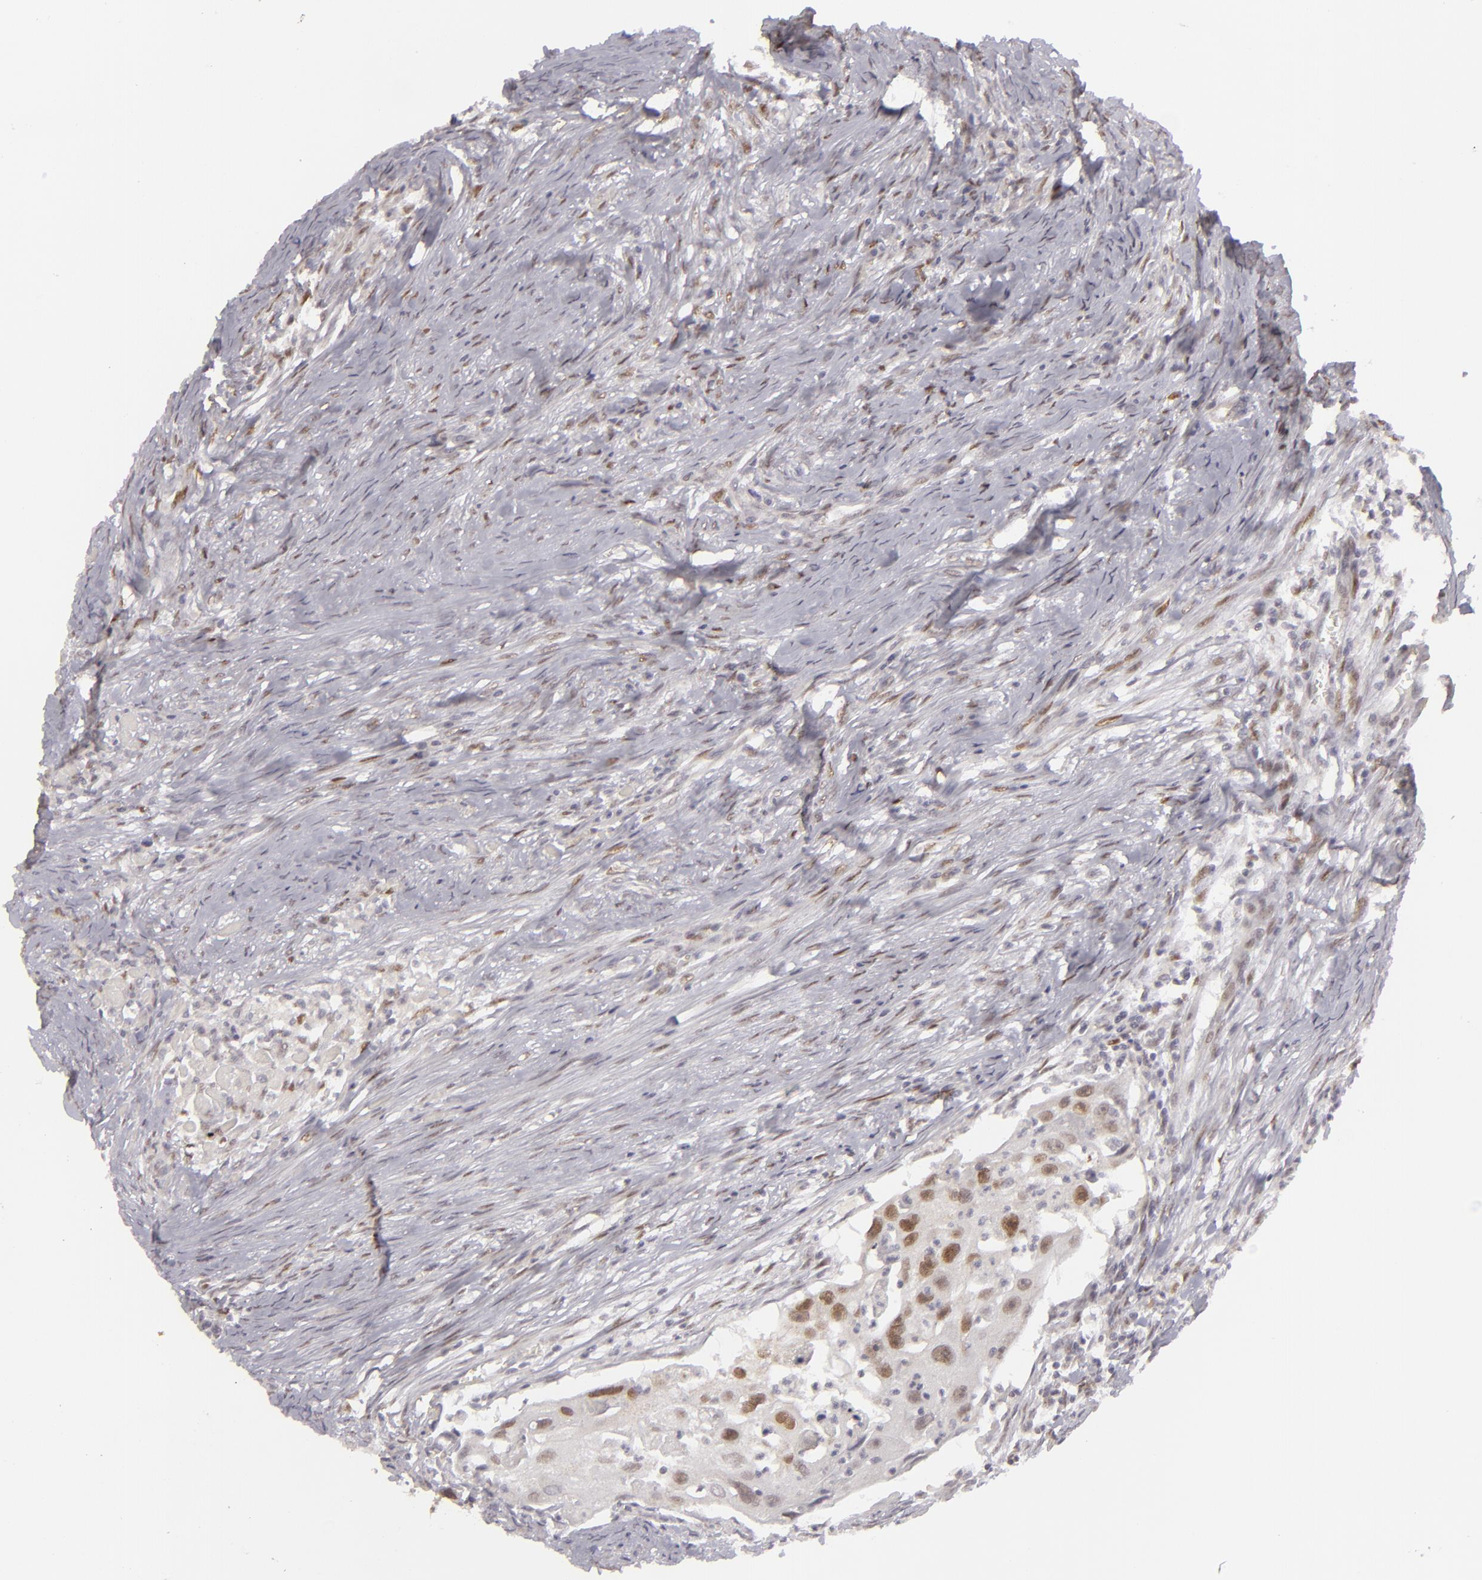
{"staining": {"intensity": "moderate", "quantity": "<25%", "location": "nuclear"}, "tissue": "head and neck cancer", "cell_type": "Tumor cells", "image_type": "cancer", "snomed": [{"axis": "morphology", "description": "Squamous cell carcinoma, NOS"}, {"axis": "topography", "description": "Head-Neck"}], "caption": "High-magnification brightfield microscopy of head and neck cancer stained with DAB (brown) and counterstained with hematoxylin (blue). tumor cells exhibit moderate nuclear positivity is present in about<25% of cells. The protein of interest is stained brown, and the nuclei are stained in blue (DAB (3,3'-diaminobenzidine) IHC with brightfield microscopy, high magnification).", "gene": "SIX1", "patient": {"sex": "male", "age": 64}}